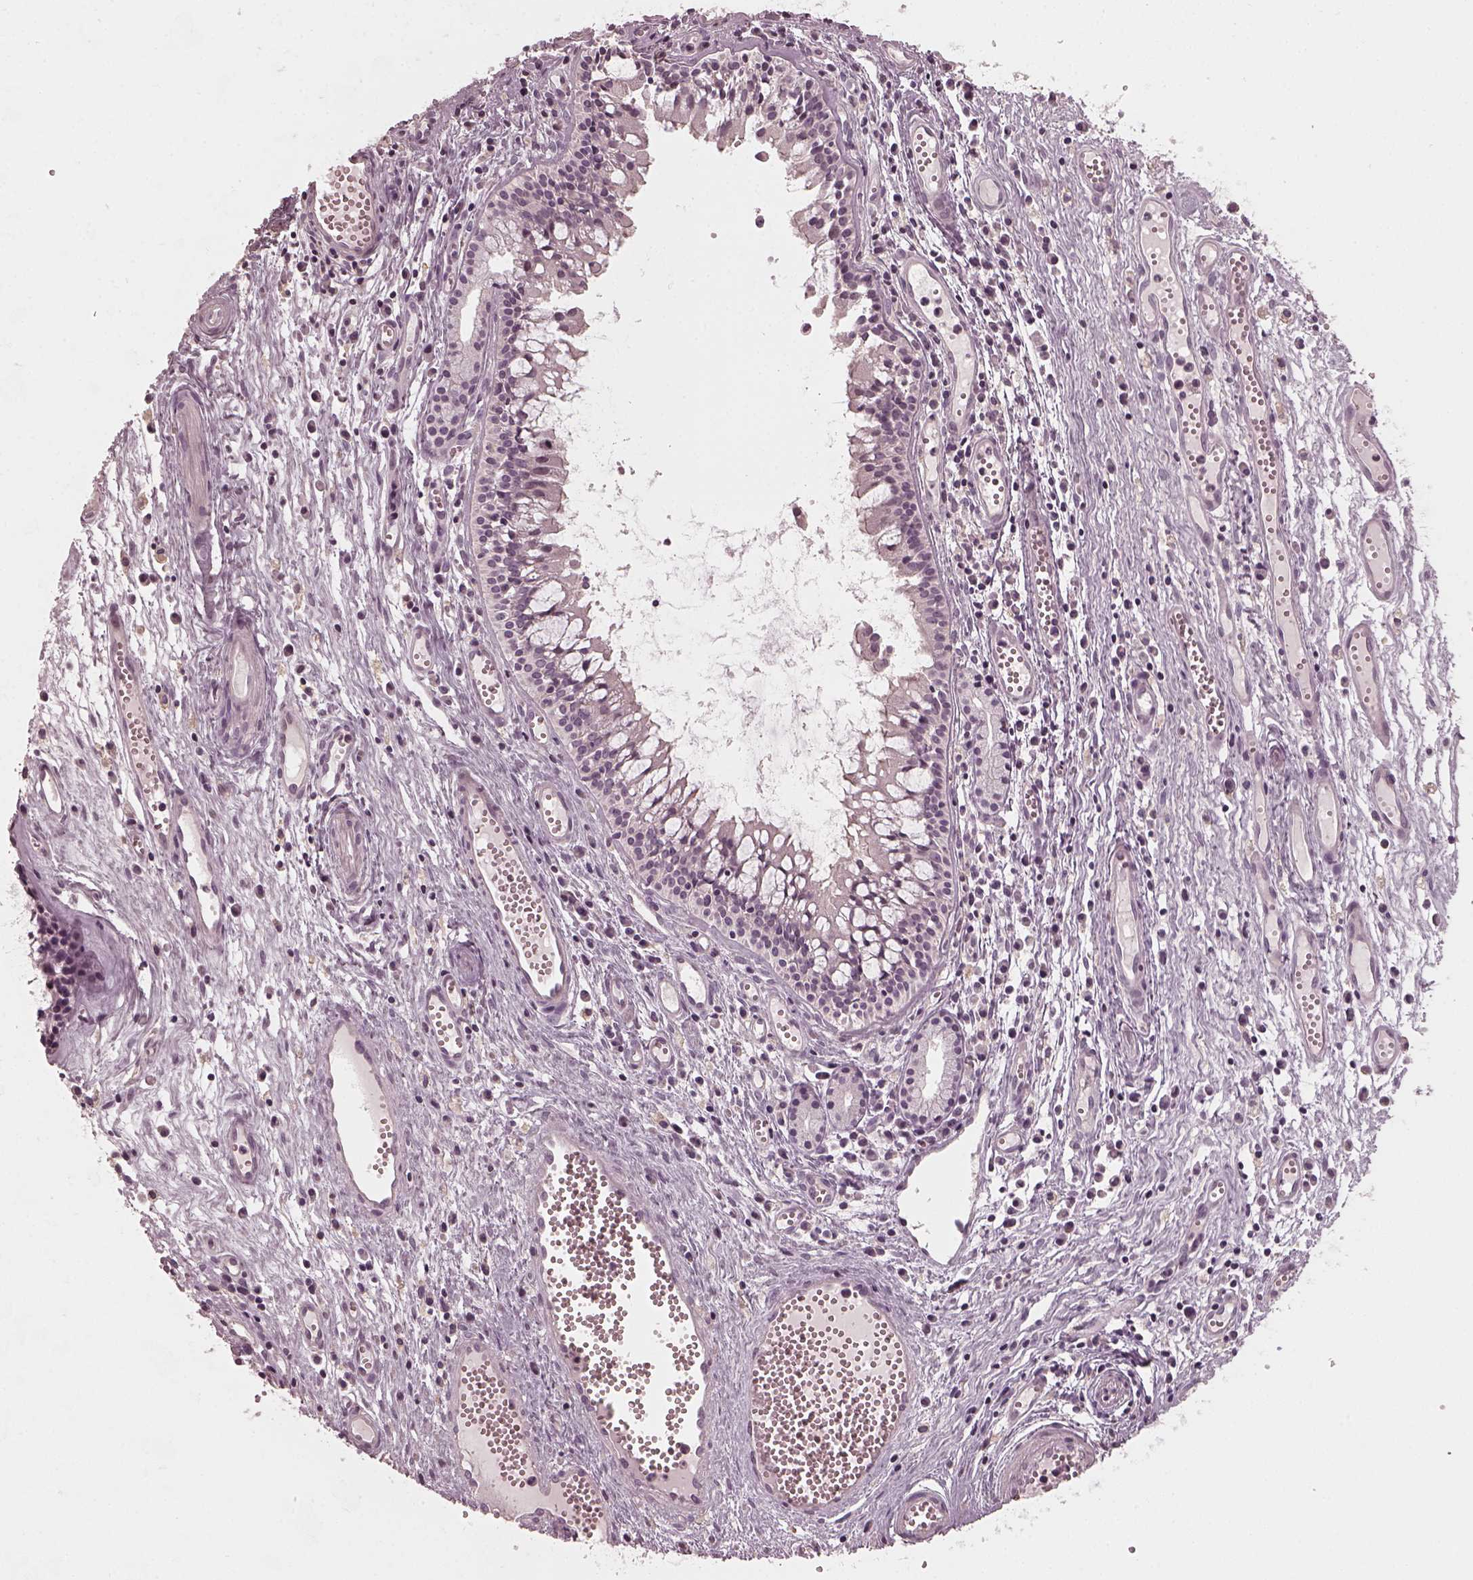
{"staining": {"intensity": "negative", "quantity": "none", "location": "none"}, "tissue": "nasopharynx", "cell_type": "Respiratory epithelial cells", "image_type": "normal", "snomed": [{"axis": "morphology", "description": "Normal tissue, NOS"}, {"axis": "topography", "description": "Nasopharynx"}], "caption": "Benign nasopharynx was stained to show a protein in brown. There is no significant staining in respiratory epithelial cells.", "gene": "CHIT1", "patient": {"sex": "male", "age": 31}}